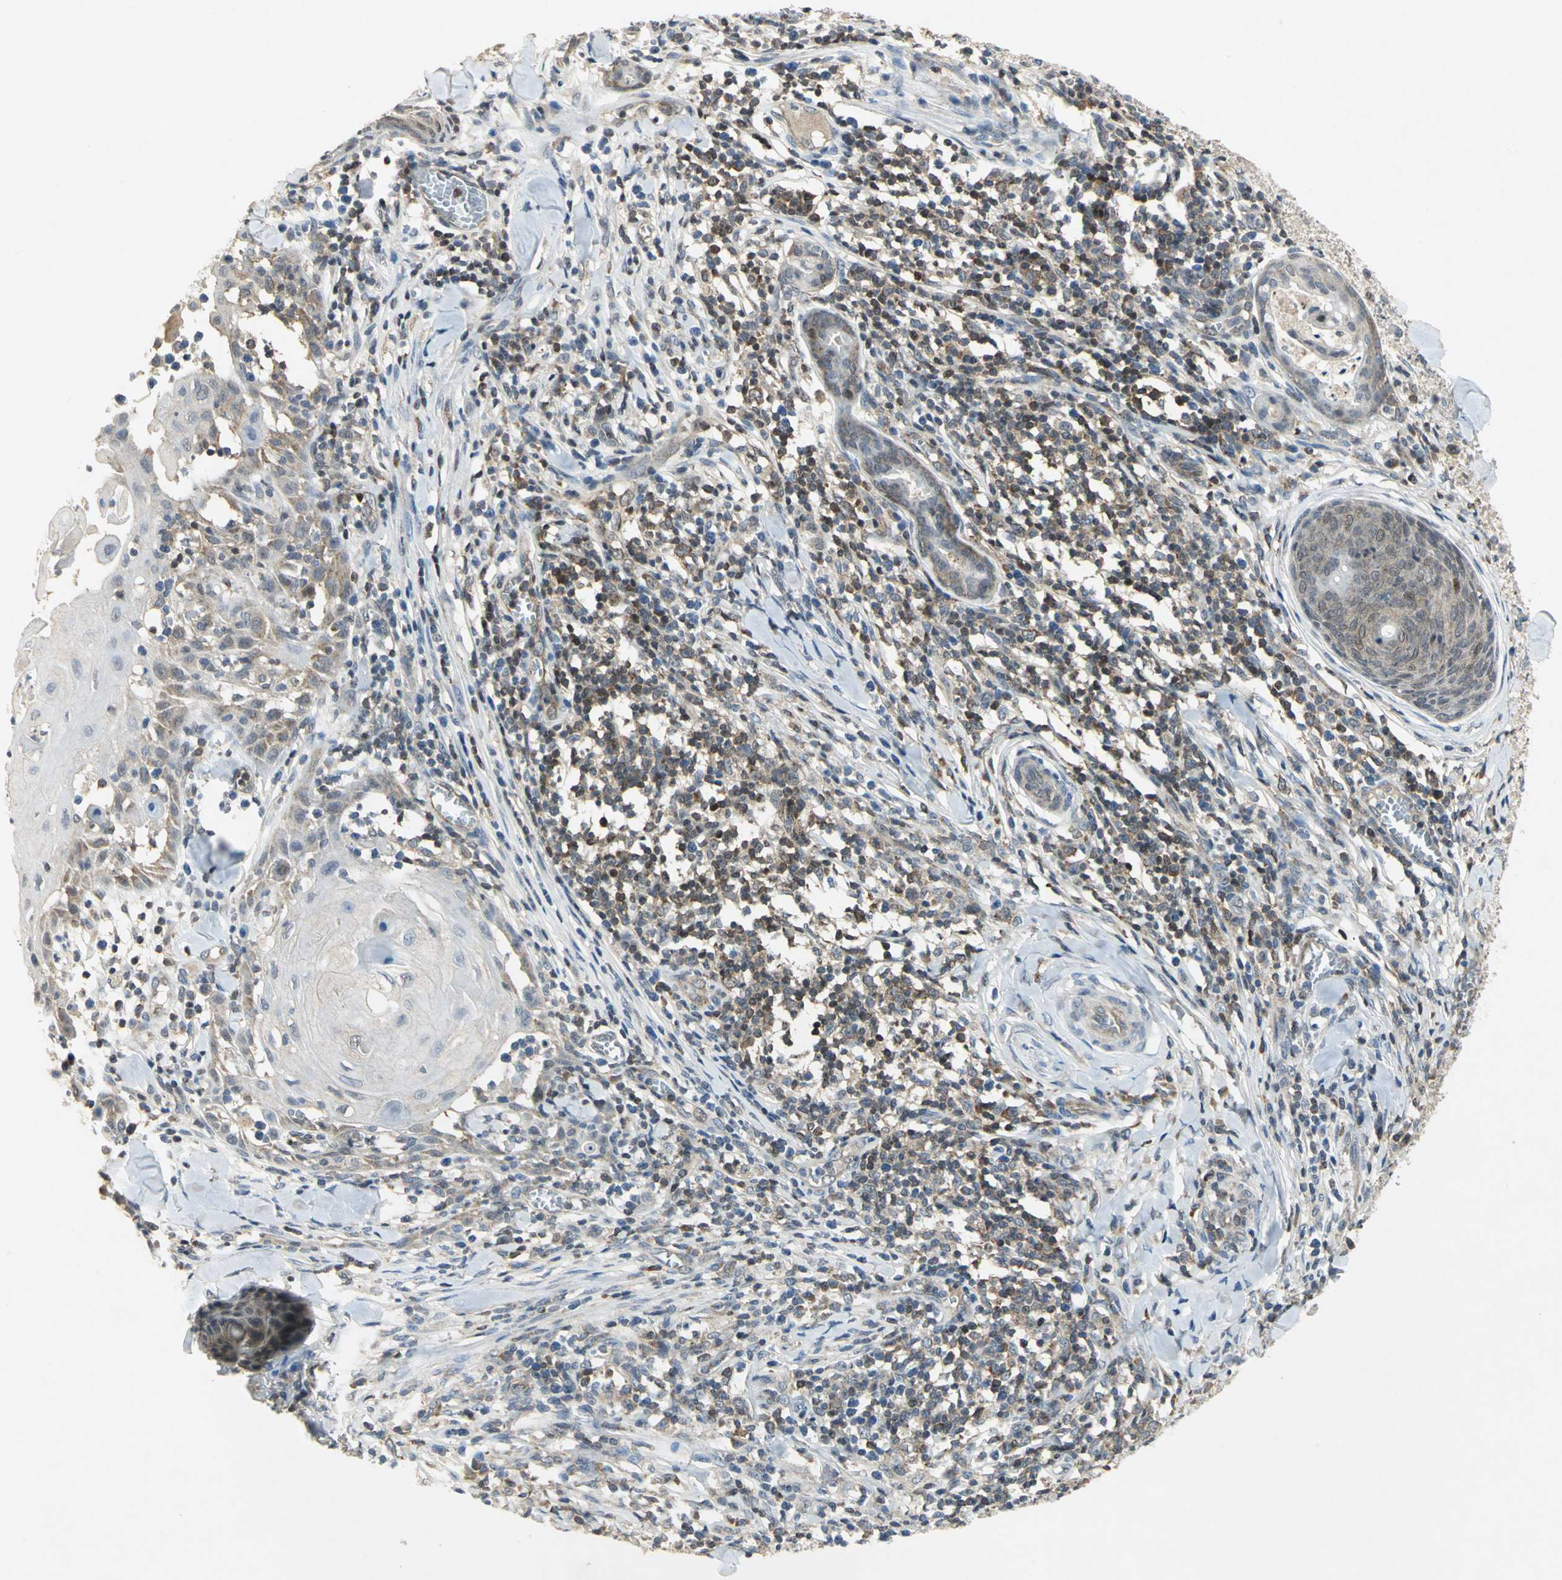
{"staining": {"intensity": "weak", "quantity": "25%-75%", "location": "cytoplasmic/membranous"}, "tissue": "skin cancer", "cell_type": "Tumor cells", "image_type": "cancer", "snomed": [{"axis": "morphology", "description": "Squamous cell carcinoma, NOS"}, {"axis": "topography", "description": "Skin"}], "caption": "Immunohistochemical staining of human squamous cell carcinoma (skin) displays weak cytoplasmic/membranous protein positivity in approximately 25%-75% of tumor cells.", "gene": "PPIA", "patient": {"sex": "male", "age": 24}}